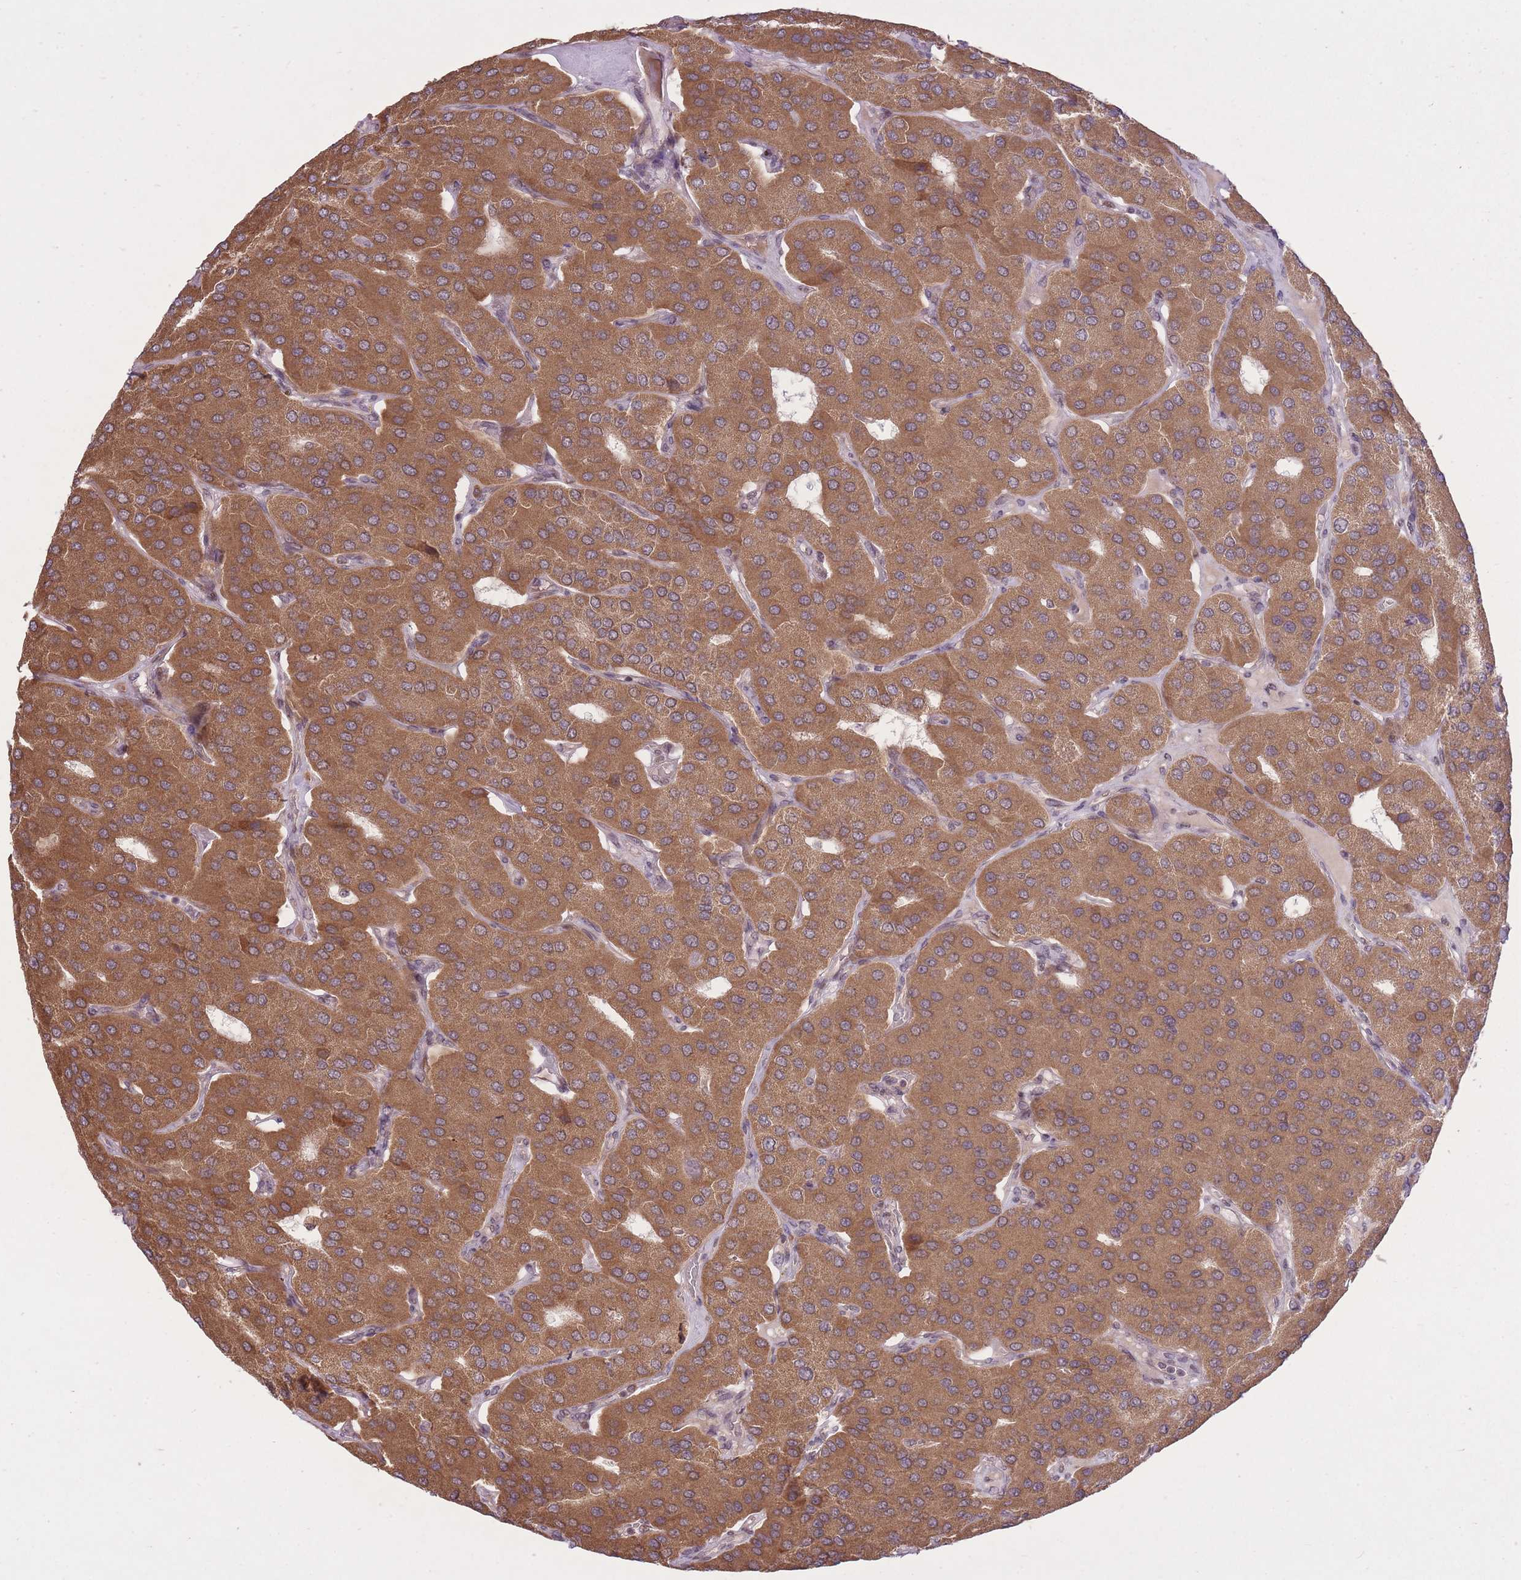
{"staining": {"intensity": "moderate", "quantity": ">75%", "location": "cytoplasmic/membranous"}, "tissue": "parathyroid gland", "cell_type": "Glandular cells", "image_type": "normal", "snomed": [{"axis": "morphology", "description": "Normal tissue, NOS"}, {"axis": "morphology", "description": "Adenoma, NOS"}, {"axis": "topography", "description": "Parathyroid gland"}], "caption": "The histopathology image displays staining of normal parathyroid gland, revealing moderate cytoplasmic/membranous protein positivity (brown color) within glandular cells. Nuclei are stained in blue.", "gene": "ZNF391", "patient": {"sex": "female", "age": 86}}